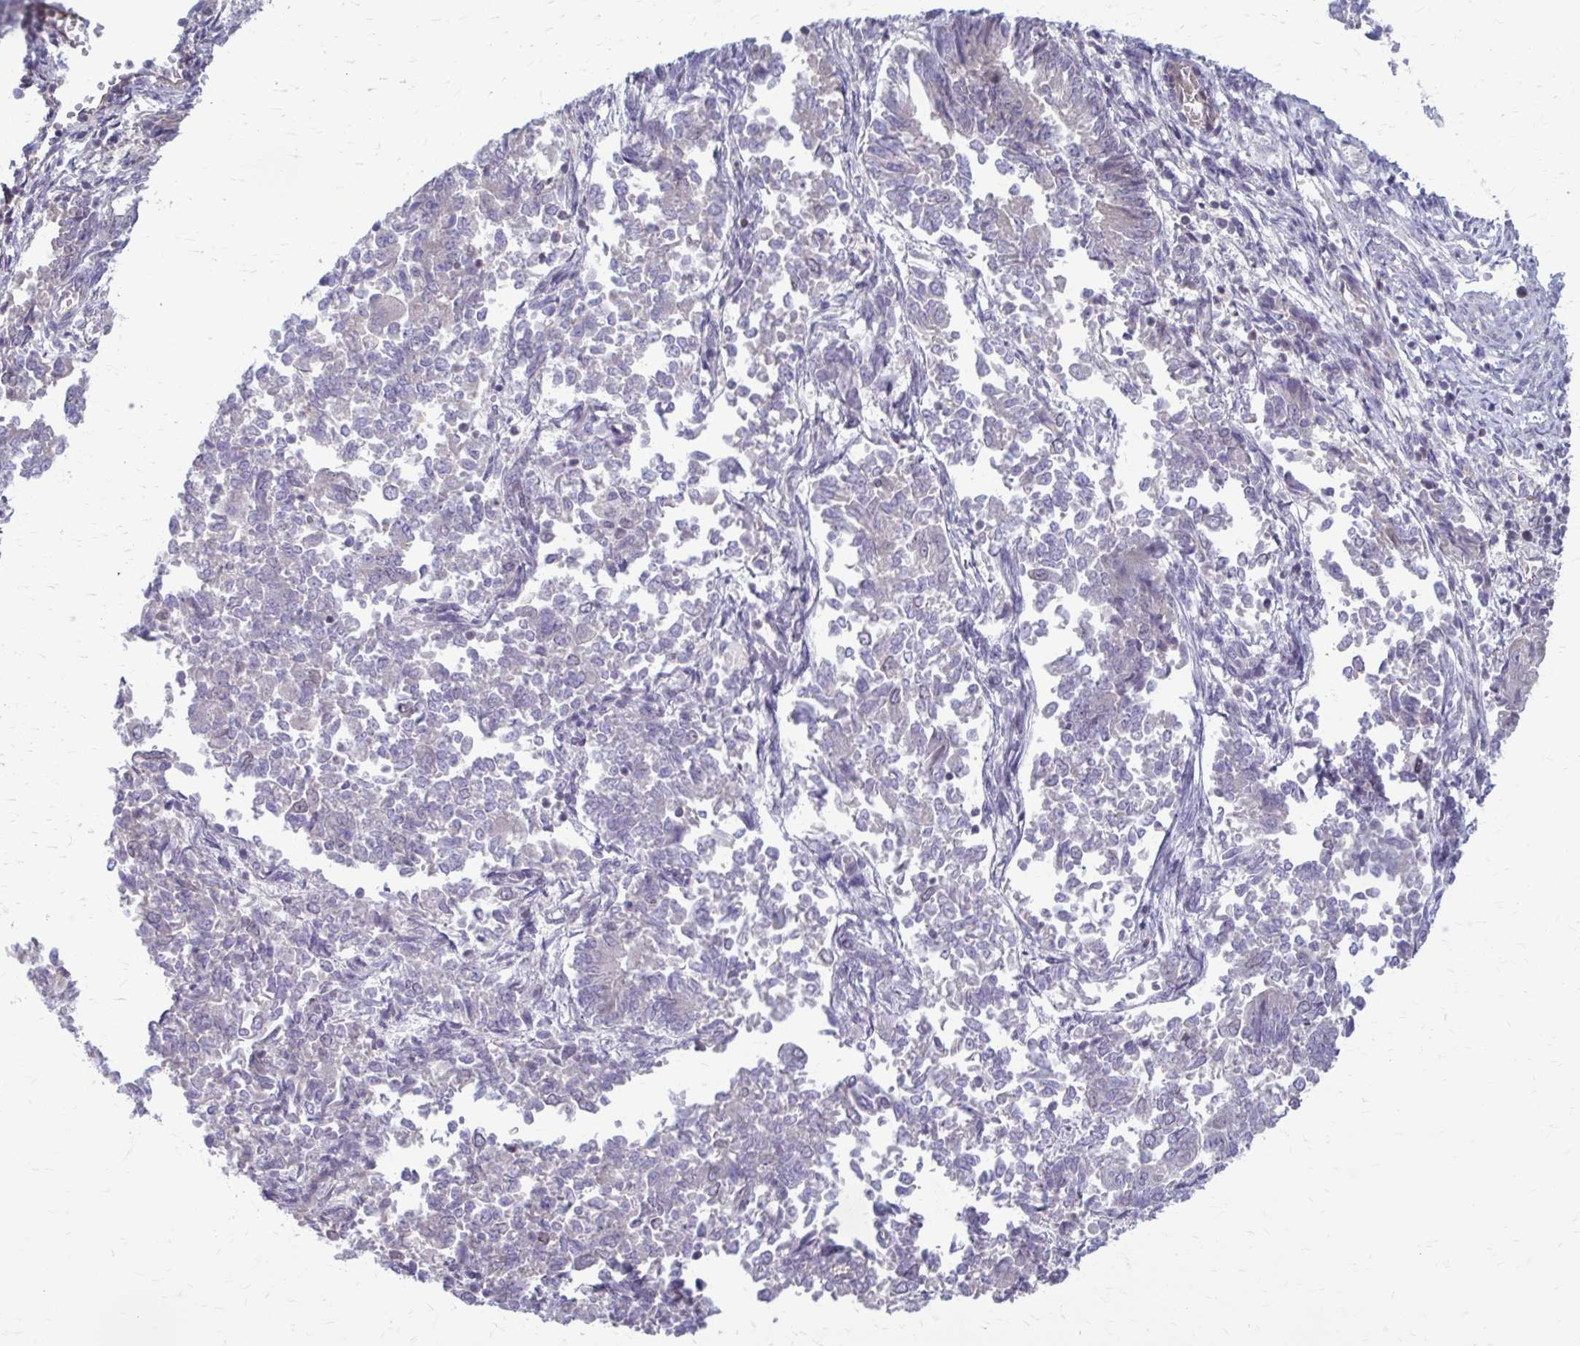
{"staining": {"intensity": "negative", "quantity": "none", "location": "none"}, "tissue": "endometrial cancer", "cell_type": "Tumor cells", "image_type": "cancer", "snomed": [{"axis": "morphology", "description": "Adenocarcinoma, NOS"}, {"axis": "topography", "description": "Endometrium"}], "caption": "Immunohistochemistry (IHC) image of neoplastic tissue: endometrial cancer (adenocarcinoma) stained with DAB reveals no significant protein expression in tumor cells.", "gene": "MCRIP2", "patient": {"sex": "female", "age": 65}}